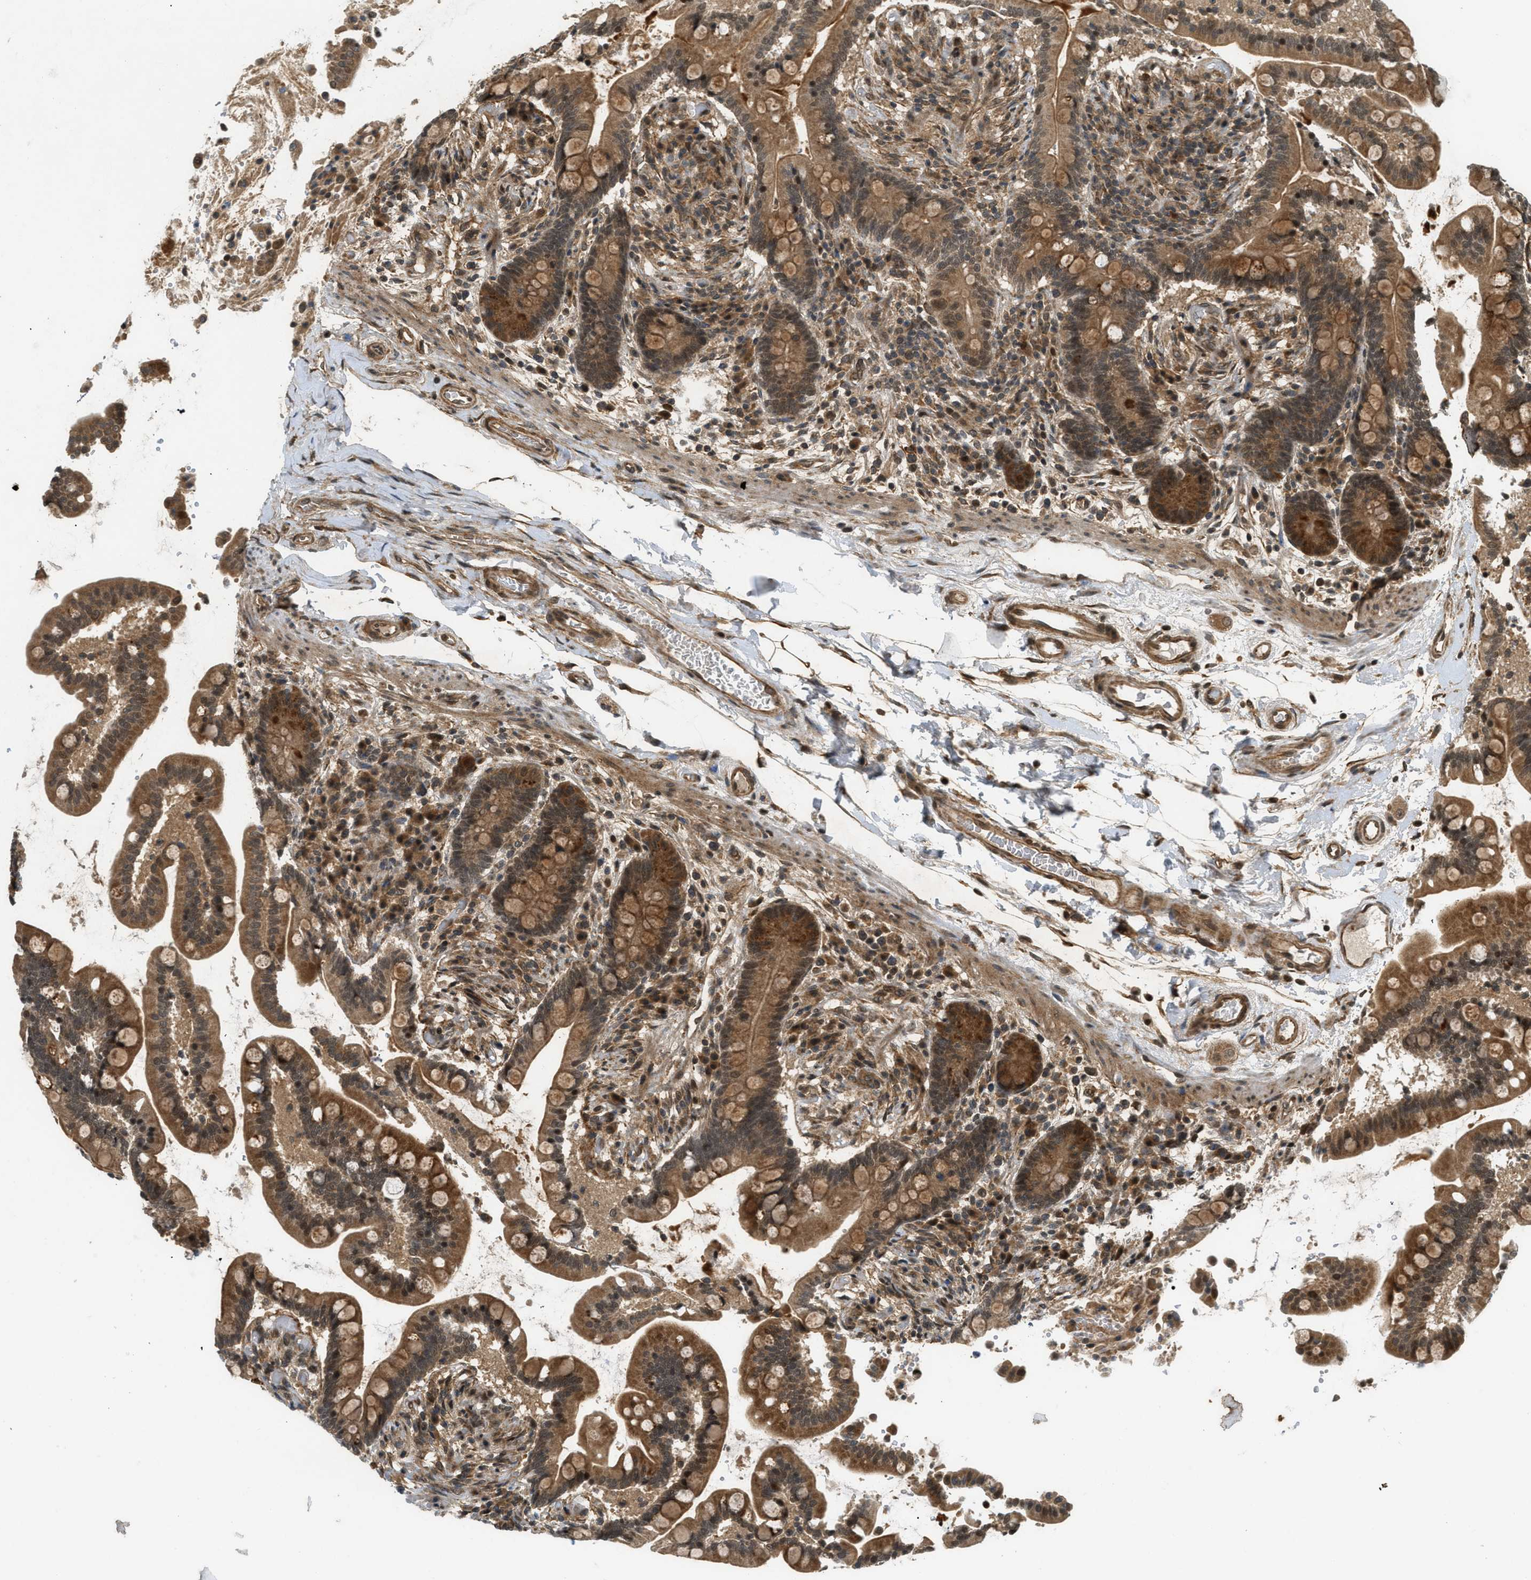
{"staining": {"intensity": "moderate", "quantity": ">75%", "location": "cytoplasmic/membranous,nuclear"}, "tissue": "colon", "cell_type": "Endothelial cells", "image_type": "normal", "snomed": [{"axis": "morphology", "description": "Normal tissue, NOS"}, {"axis": "topography", "description": "Colon"}], "caption": "Moderate cytoplasmic/membranous,nuclear positivity for a protein is seen in approximately >75% of endothelial cells of unremarkable colon using IHC.", "gene": "EIF2AK3", "patient": {"sex": "male", "age": 73}}